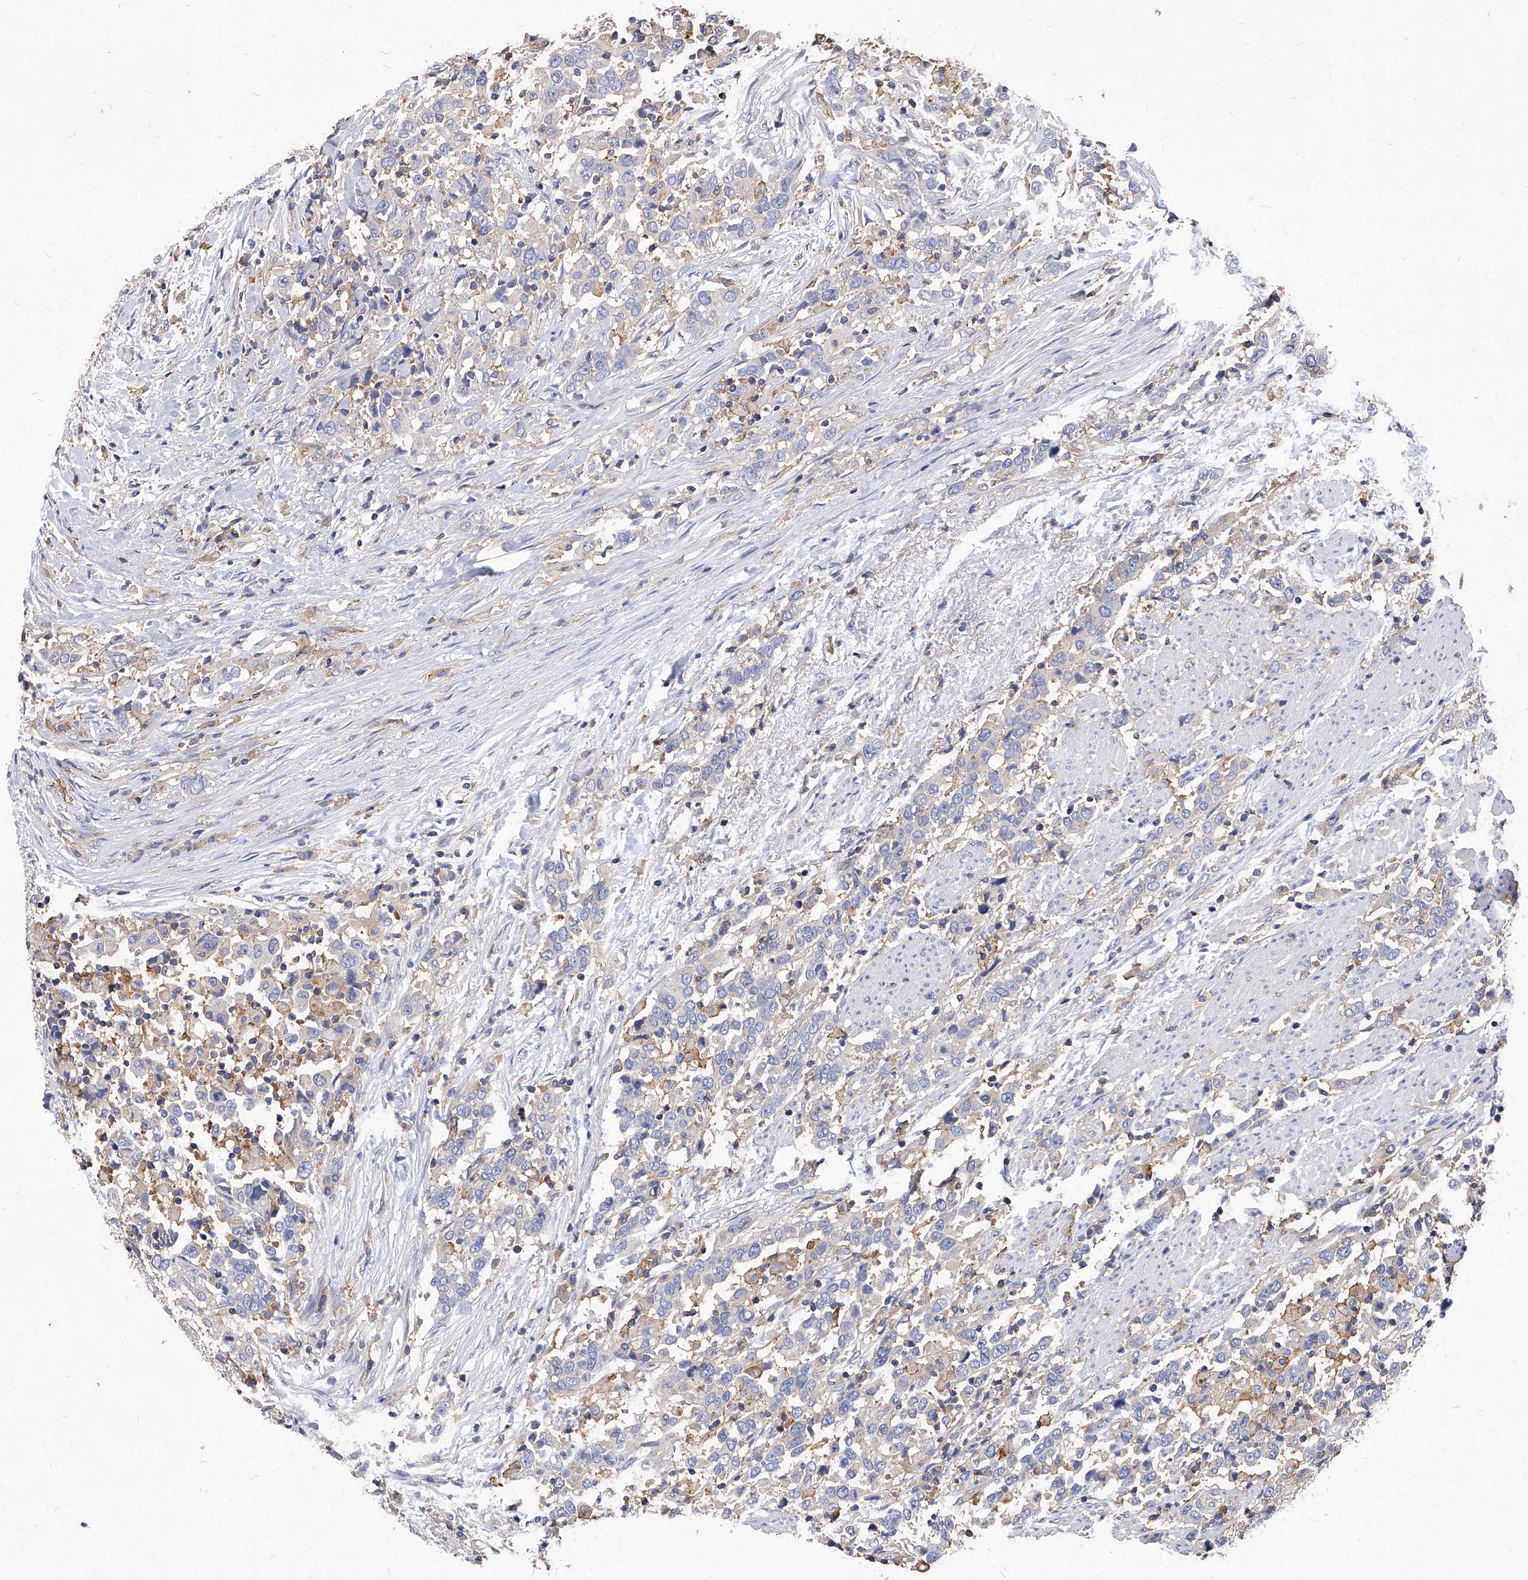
{"staining": {"intensity": "negative", "quantity": "none", "location": "none"}, "tissue": "urothelial cancer", "cell_type": "Tumor cells", "image_type": "cancer", "snomed": [{"axis": "morphology", "description": "Urothelial carcinoma, High grade"}, {"axis": "topography", "description": "Urinary bladder"}], "caption": "There is no significant staining in tumor cells of urothelial carcinoma (high-grade).", "gene": "ATG5", "patient": {"sex": "male", "age": 61}}